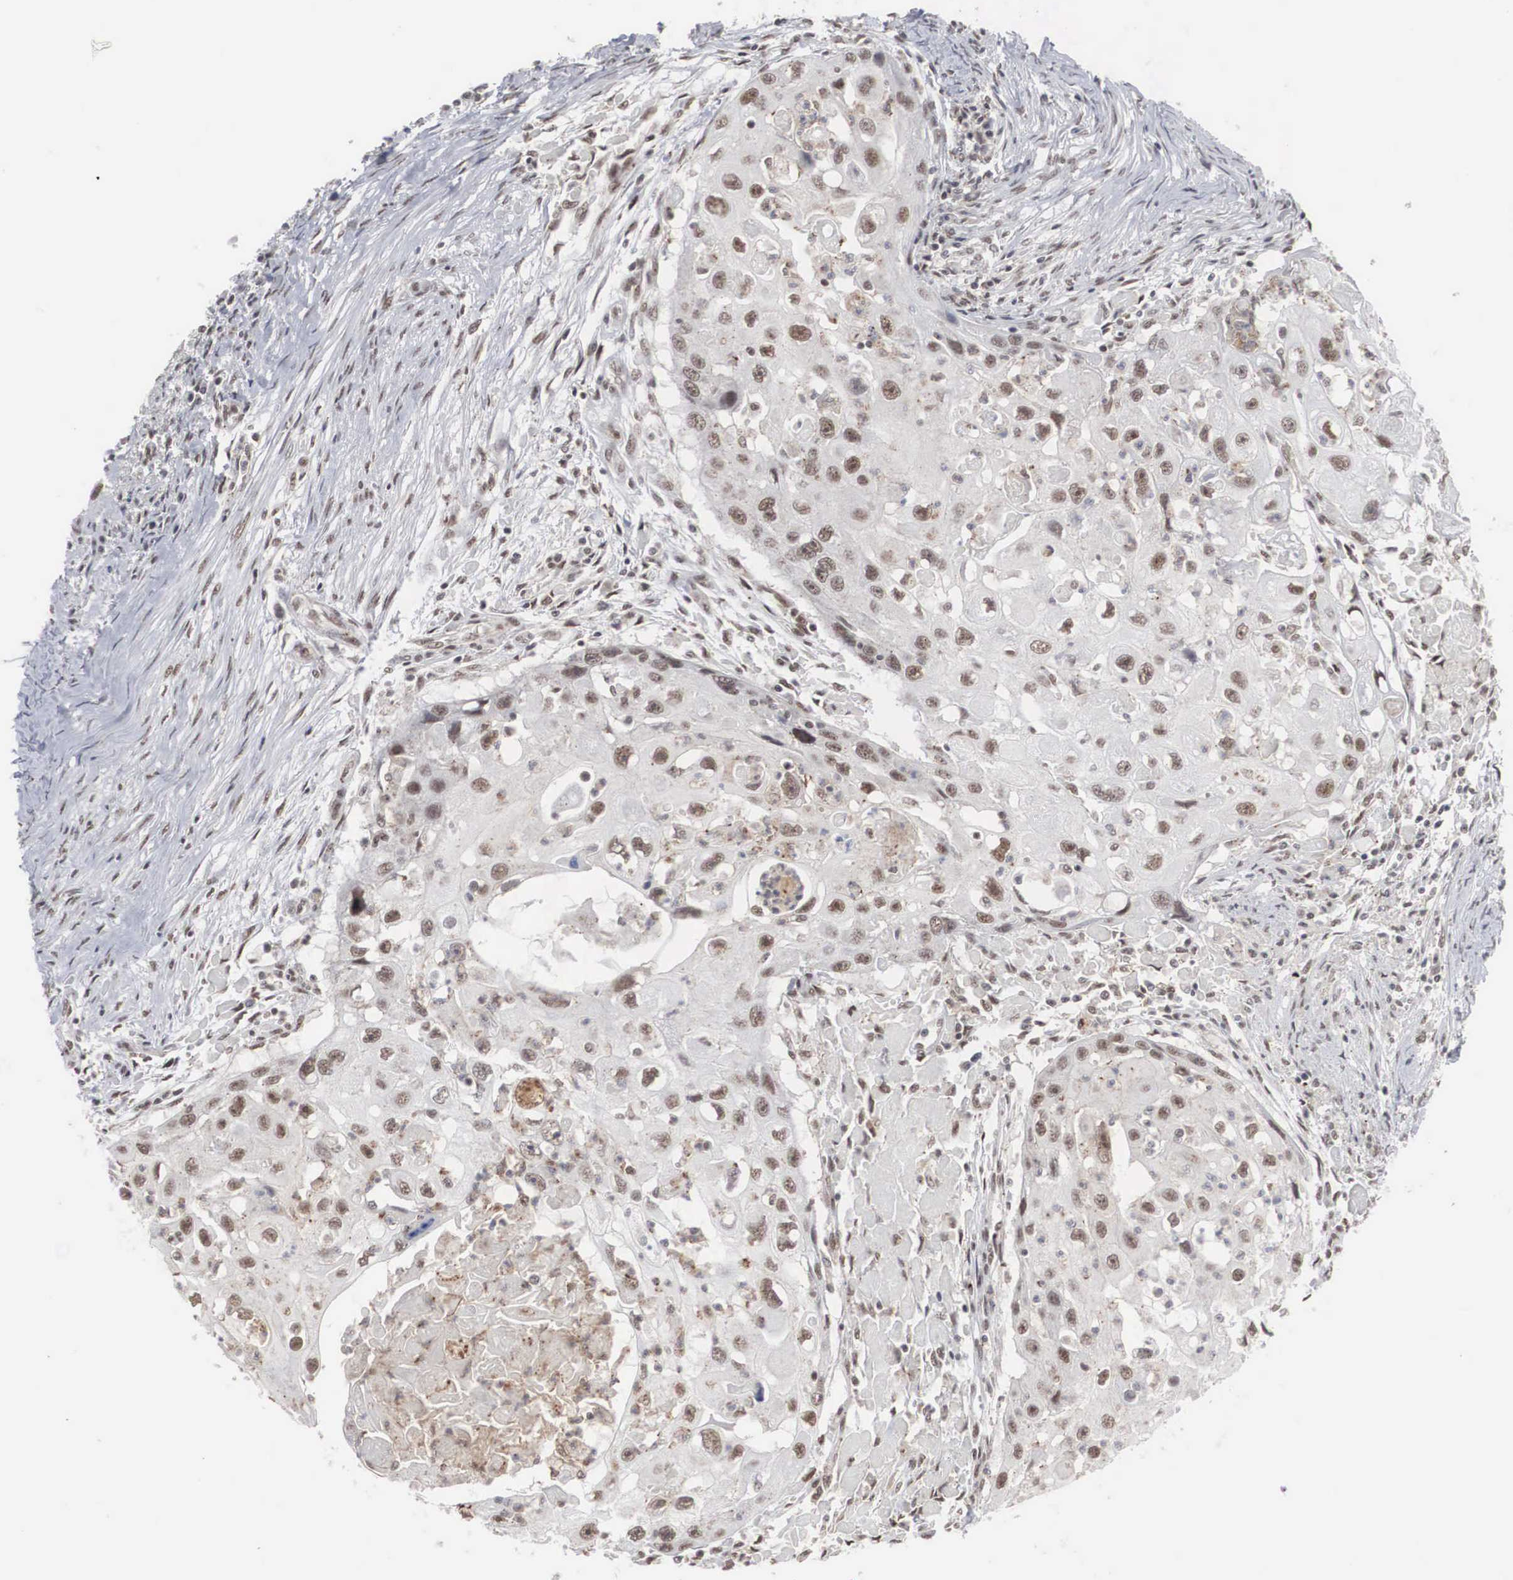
{"staining": {"intensity": "weak", "quantity": ">75%", "location": "nuclear"}, "tissue": "head and neck cancer", "cell_type": "Tumor cells", "image_type": "cancer", "snomed": [{"axis": "morphology", "description": "Squamous cell carcinoma, NOS"}, {"axis": "topography", "description": "Head-Neck"}], "caption": "IHC image of human head and neck cancer (squamous cell carcinoma) stained for a protein (brown), which exhibits low levels of weak nuclear expression in about >75% of tumor cells.", "gene": "AUTS2", "patient": {"sex": "male", "age": 64}}